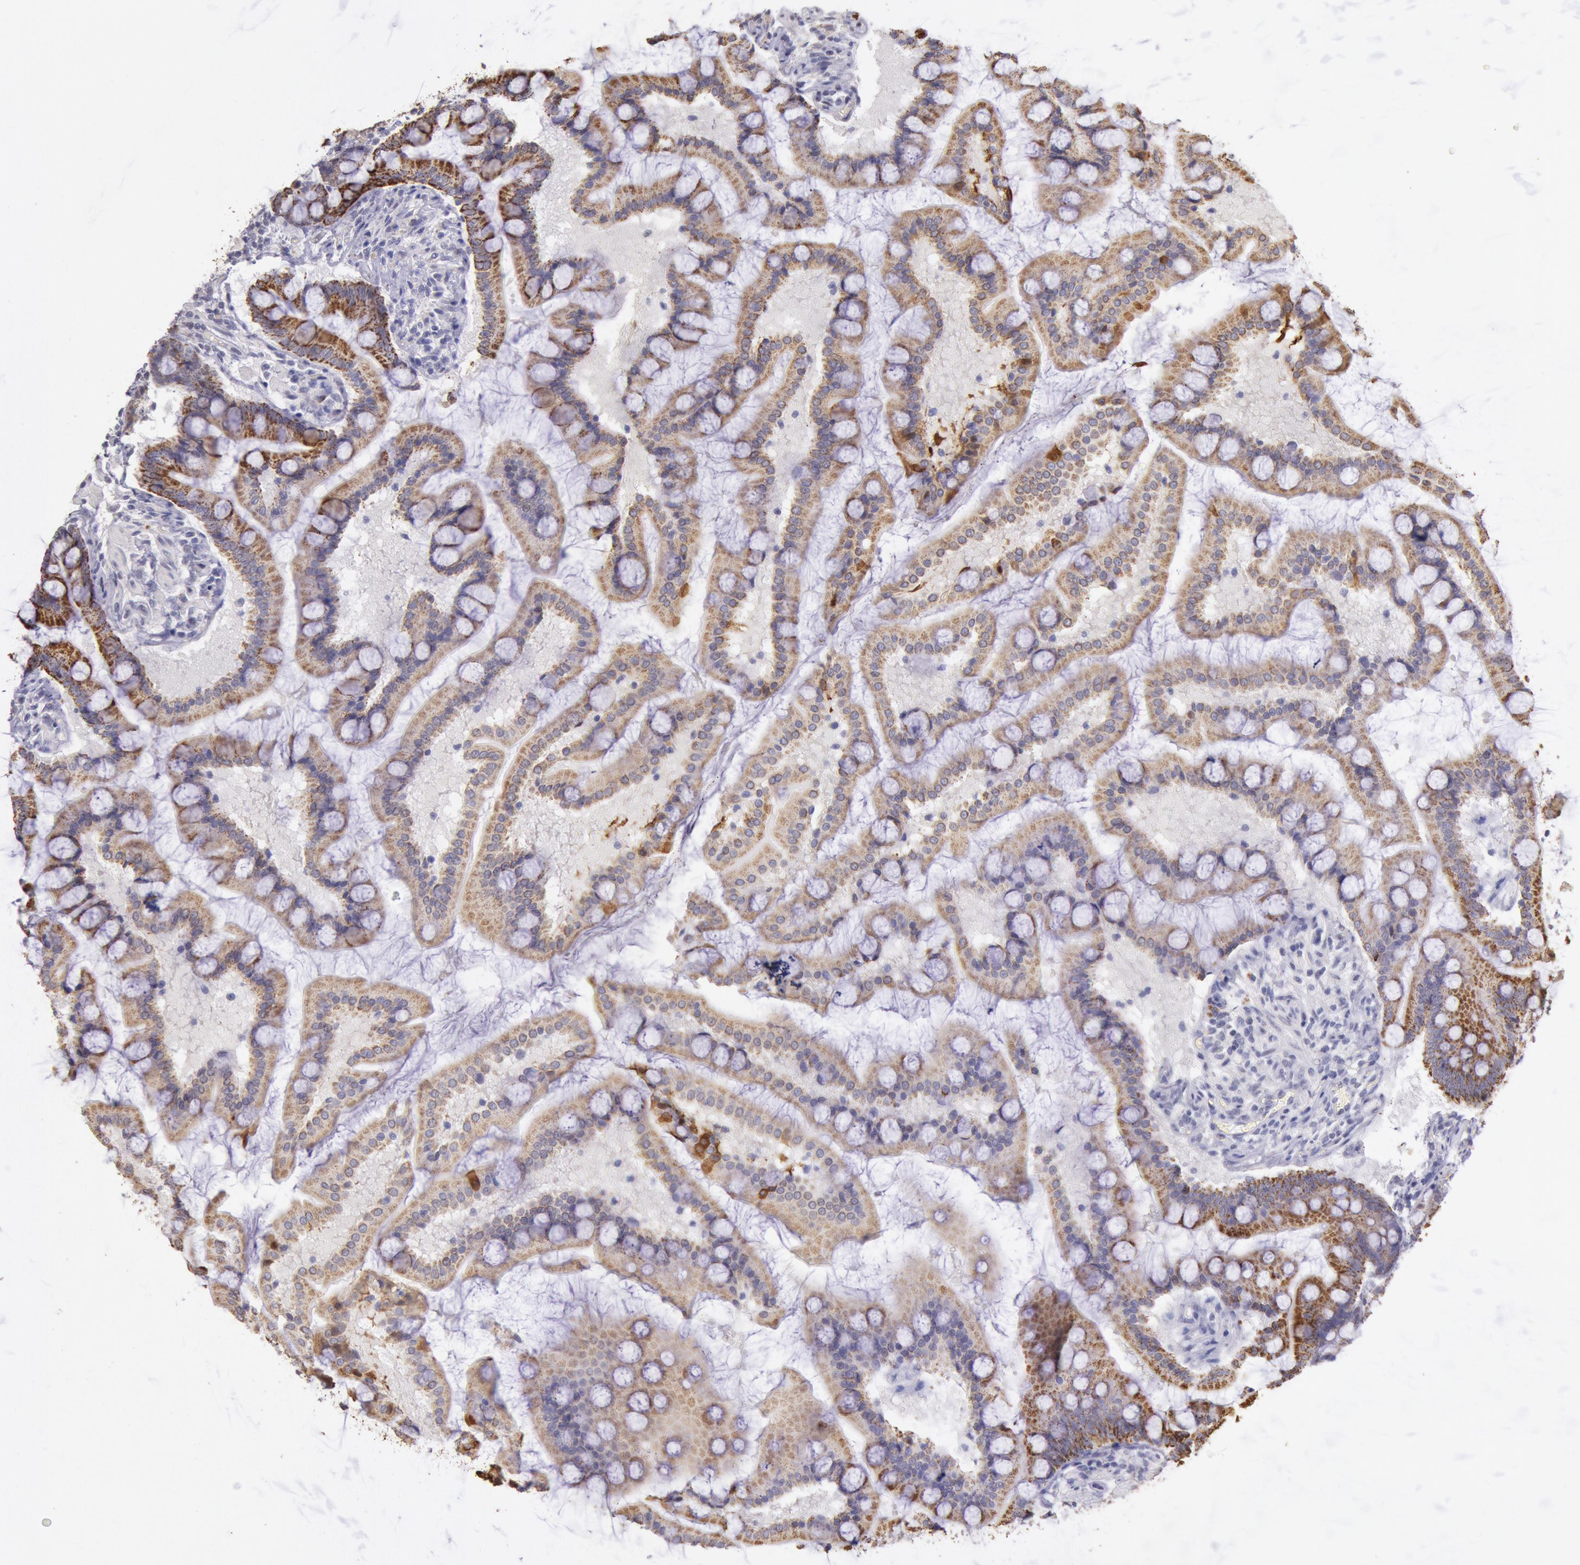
{"staining": {"intensity": "strong", "quantity": ">75%", "location": "cytoplasmic/membranous"}, "tissue": "small intestine", "cell_type": "Glandular cells", "image_type": "normal", "snomed": [{"axis": "morphology", "description": "Normal tissue, NOS"}, {"axis": "topography", "description": "Small intestine"}], "caption": "There is high levels of strong cytoplasmic/membranous positivity in glandular cells of normal small intestine, as demonstrated by immunohistochemical staining (brown color).", "gene": "FRMD6", "patient": {"sex": "male", "age": 41}}